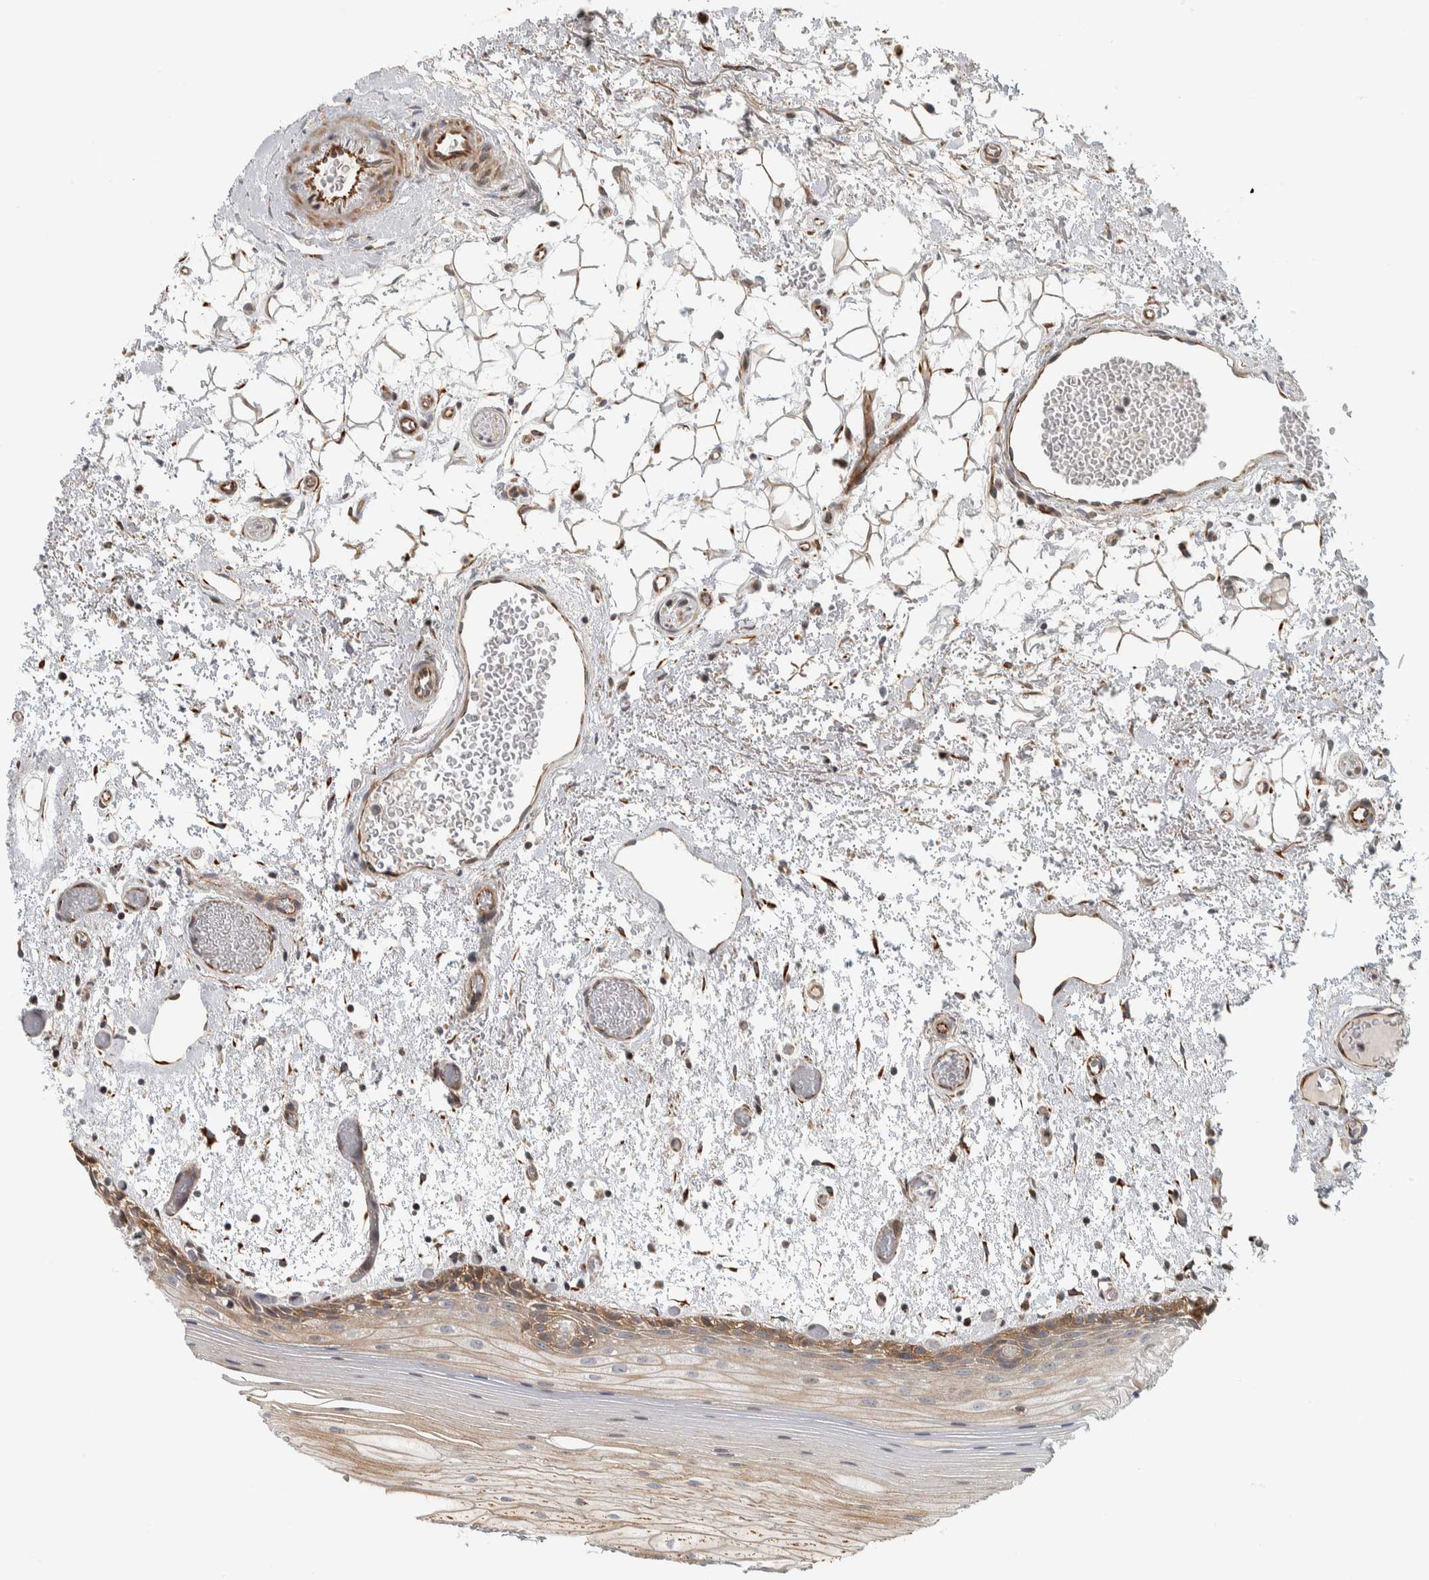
{"staining": {"intensity": "moderate", "quantity": "<25%", "location": "cytoplasmic/membranous"}, "tissue": "oral mucosa", "cell_type": "Squamous epithelial cells", "image_type": "normal", "snomed": [{"axis": "morphology", "description": "Normal tissue, NOS"}, {"axis": "topography", "description": "Oral tissue"}], "caption": "Moderate cytoplasmic/membranous expression for a protein is seen in about <25% of squamous epithelial cells of benign oral mucosa using immunohistochemistry (IHC).", "gene": "AFP", "patient": {"sex": "male", "age": 52}}